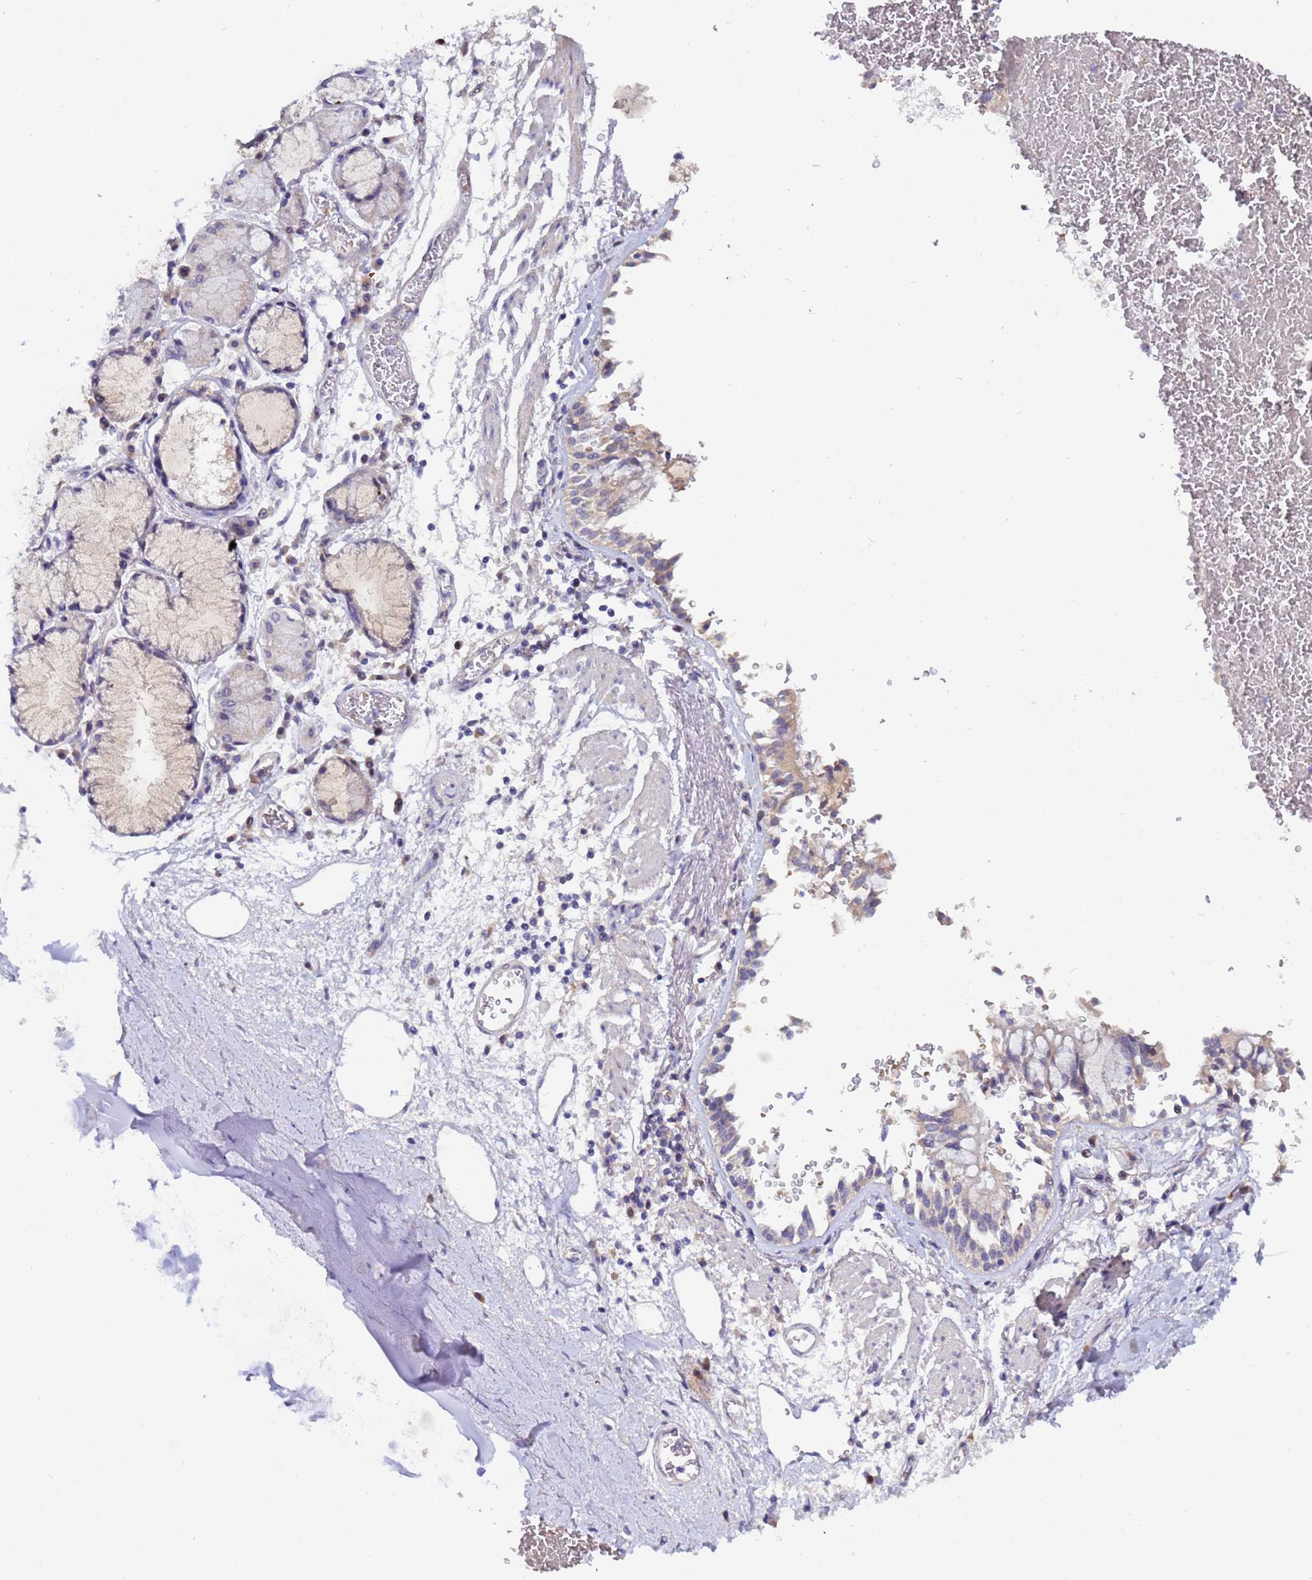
{"staining": {"intensity": "negative", "quantity": "none", "location": "none"}, "tissue": "adipose tissue", "cell_type": "Adipocytes", "image_type": "normal", "snomed": [{"axis": "morphology", "description": "Normal tissue, NOS"}, {"axis": "topography", "description": "Cartilage tissue"}], "caption": "IHC of benign adipose tissue displays no expression in adipocytes.", "gene": "IHO1", "patient": {"sex": "male", "age": 73}}